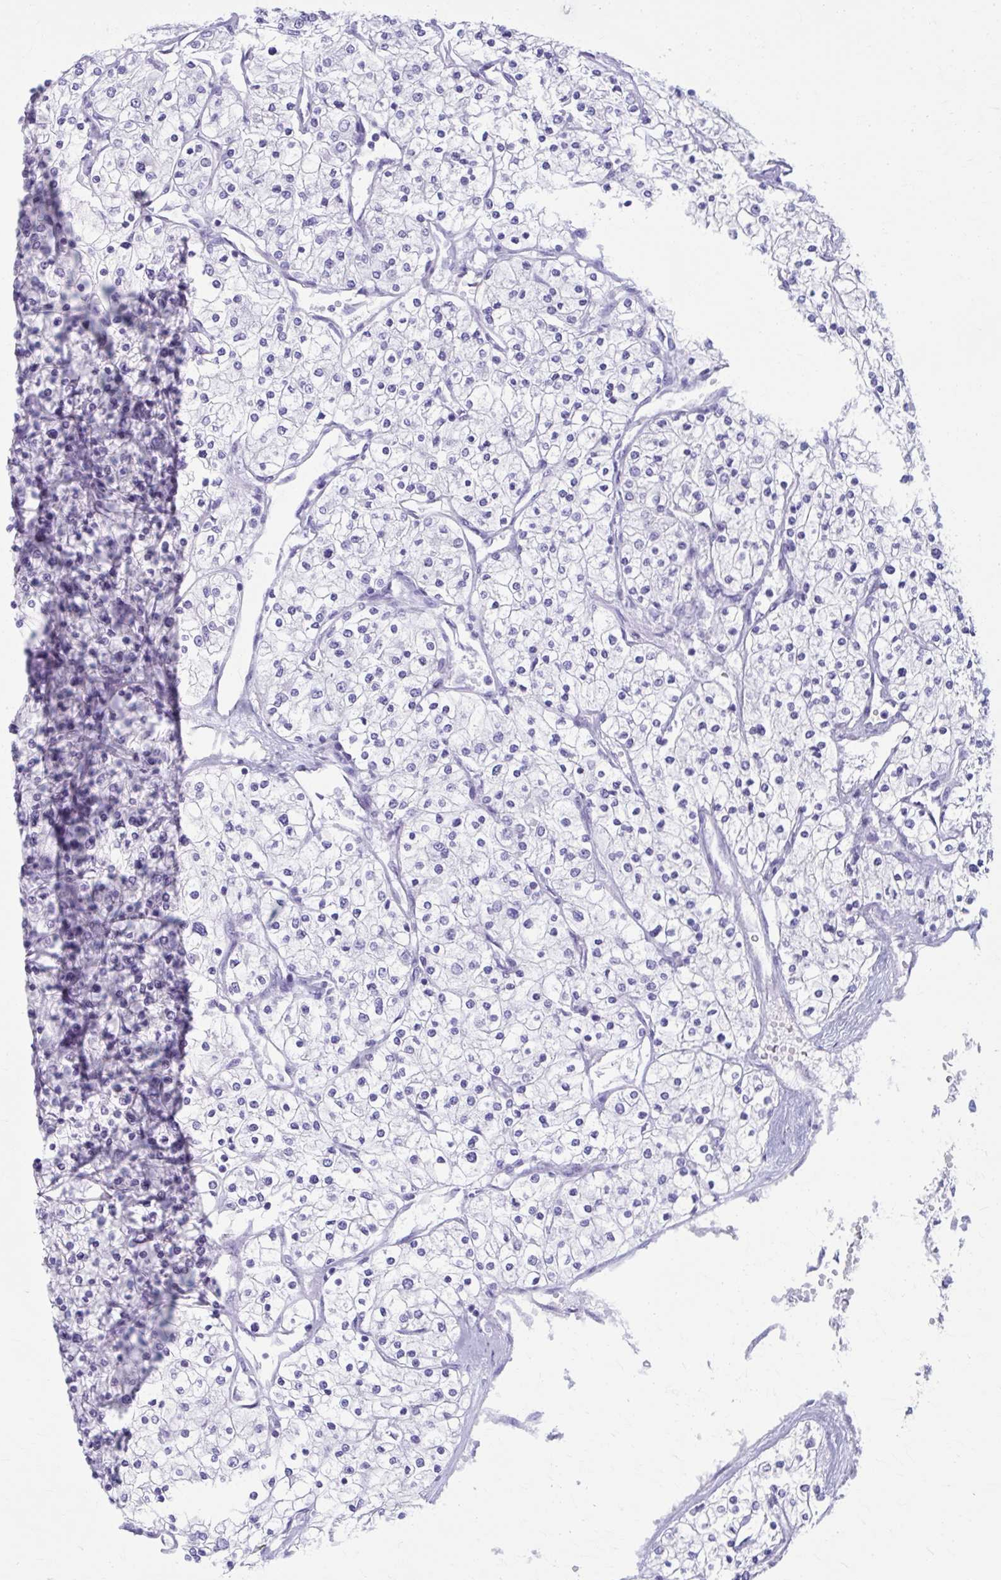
{"staining": {"intensity": "negative", "quantity": "none", "location": "none"}, "tissue": "renal cancer", "cell_type": "Tumor cells", "image_type": "cancer", "snomed": [{"axis": "morphology", "description": "Adenocarcinoma, NOS"}, {"axis": "topography", "description": "Kidney"}], "caption": "Renal adenocarcinoma was stained to show a protein in brown. There is no significant staining in tumor cells.", "gene": "KCNE2", "patient": {"sex": "male", "age": 80}}